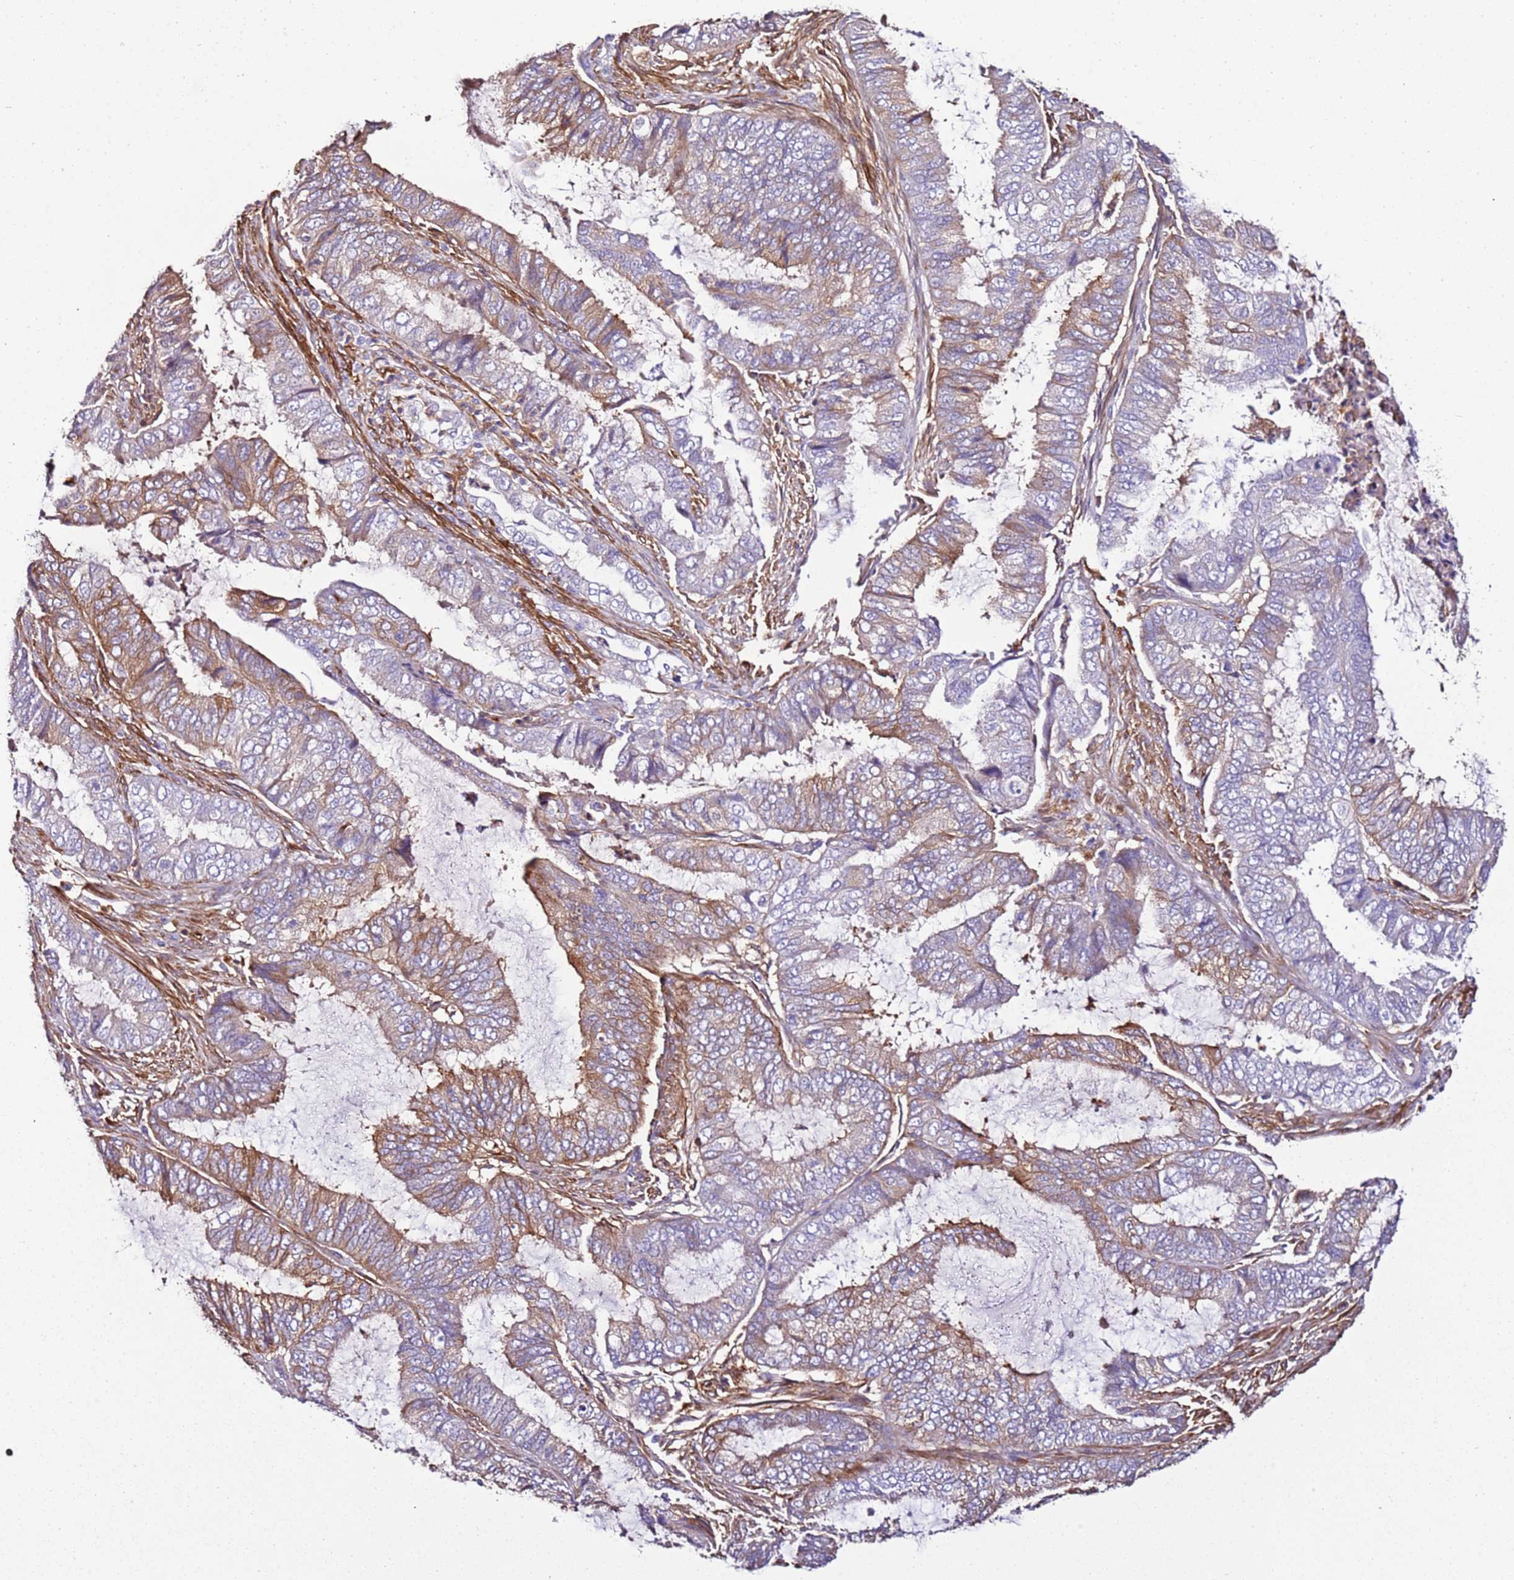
{"staining": {"intensity": "weak", "quantity": "<25%", "location": "cytoplasmic/membranous"}, "tissue": "endometrial cancer", "cell_type": "Tumor cells", "image_type": "cancer", "snomed": [{"axis": "morphology", "description": "Adenocarcinoma, NOS"}, {"axis": "topography", "description": "Endometrium"}], "caption": "Human endometrial adenocarcinoma stained for a protein using immunohistochemistry reveals no staining in tumor cells.", "gene": "FAM174C", "patient": {"sex": "female", "age": 51}}